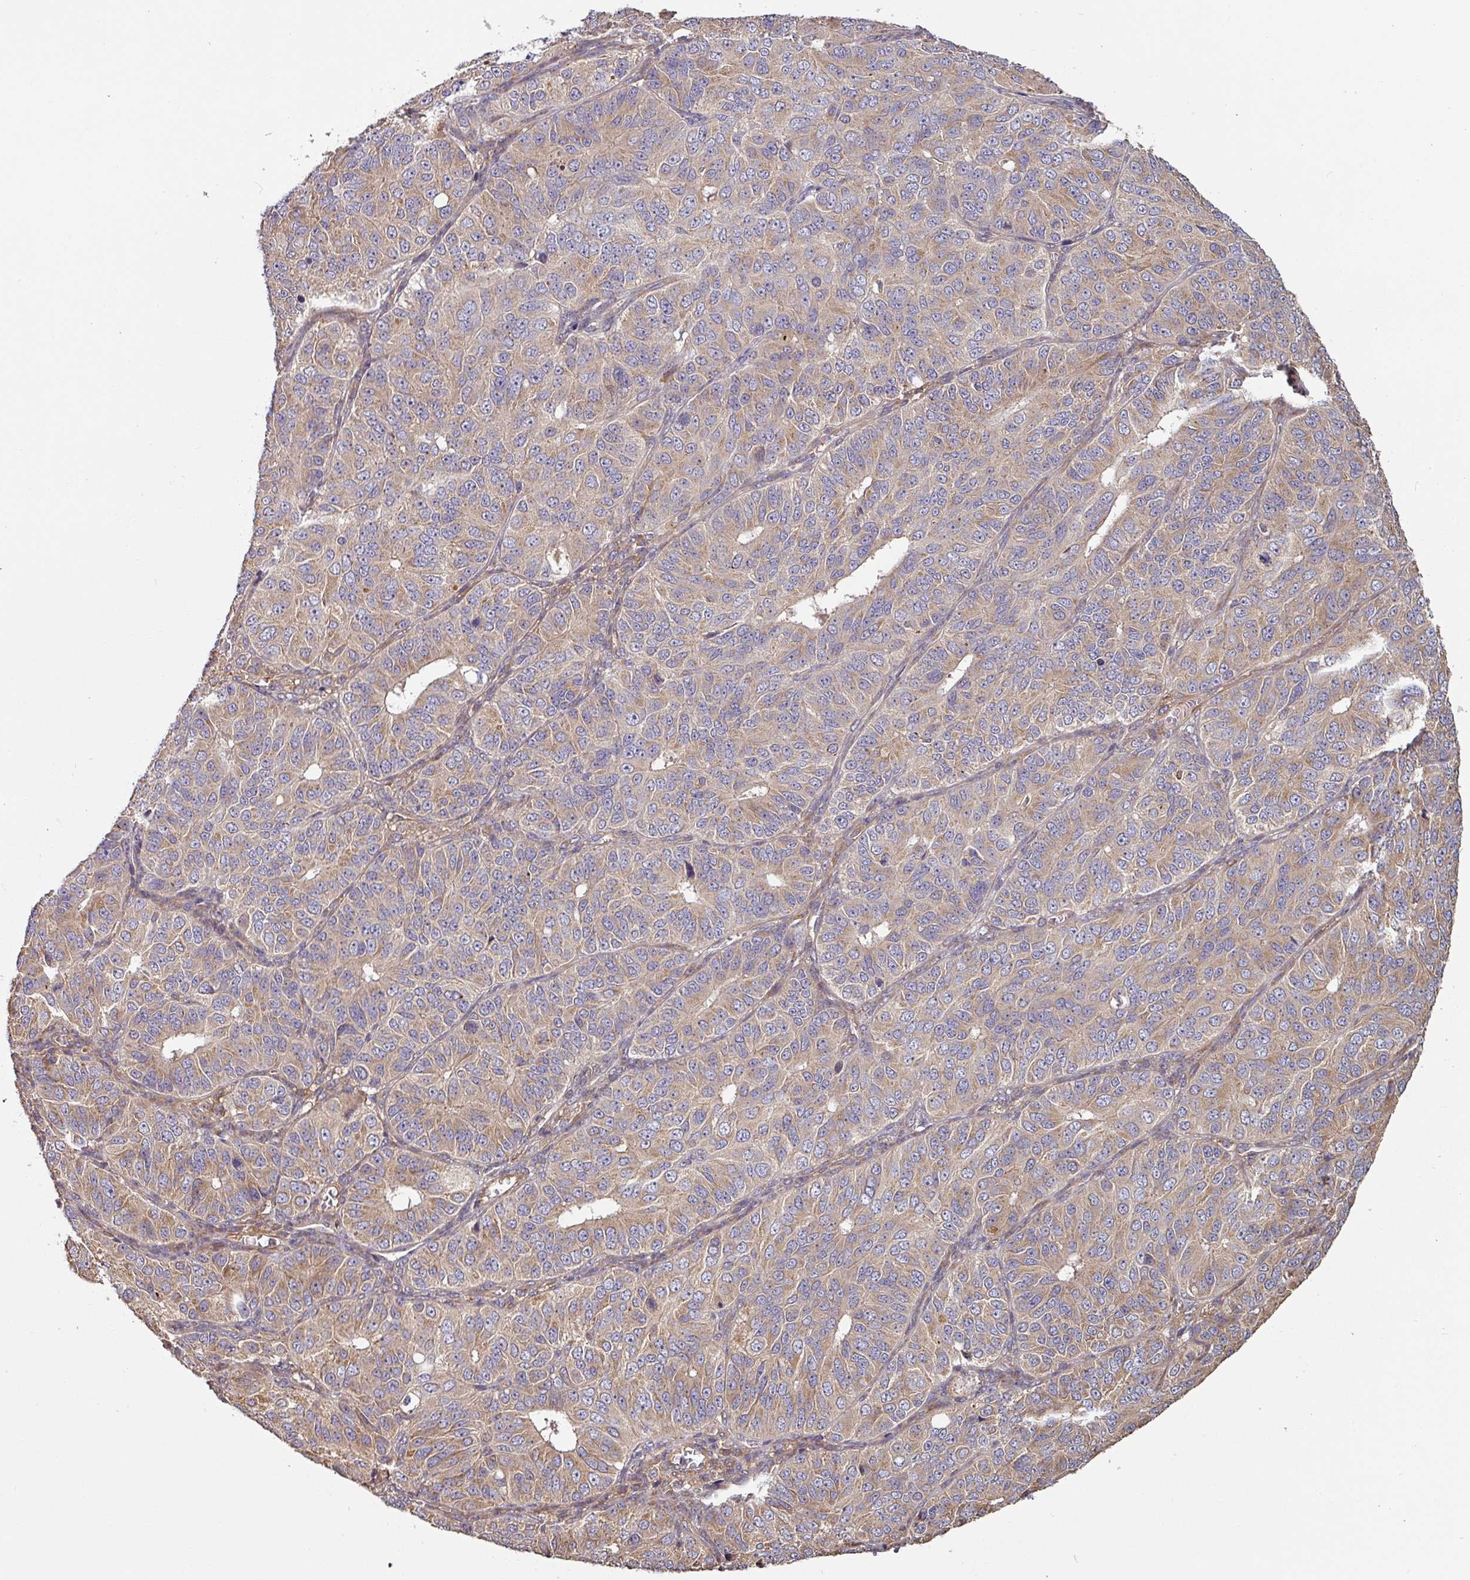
{"staining": {"intensity": "moderate", "quantity": "25%-75%", "location": "cytoplasmic/membranous"}, "tissue": "ovarian cancer", "cell_type": "Tumor cells", "image_type": "cancer", "snomed": [{"axis": "morphology", "description": "Carcinoma, endometroid"}, {"axis": "topography", "description": "Ovary"}], "caption": "A brown stain shows moderate cytoplasmic/membranous expression of a protein in human ovarian cancer tumor cells.", "gene": "SIK1", "patient": {"sex": "female", "age": 51}}